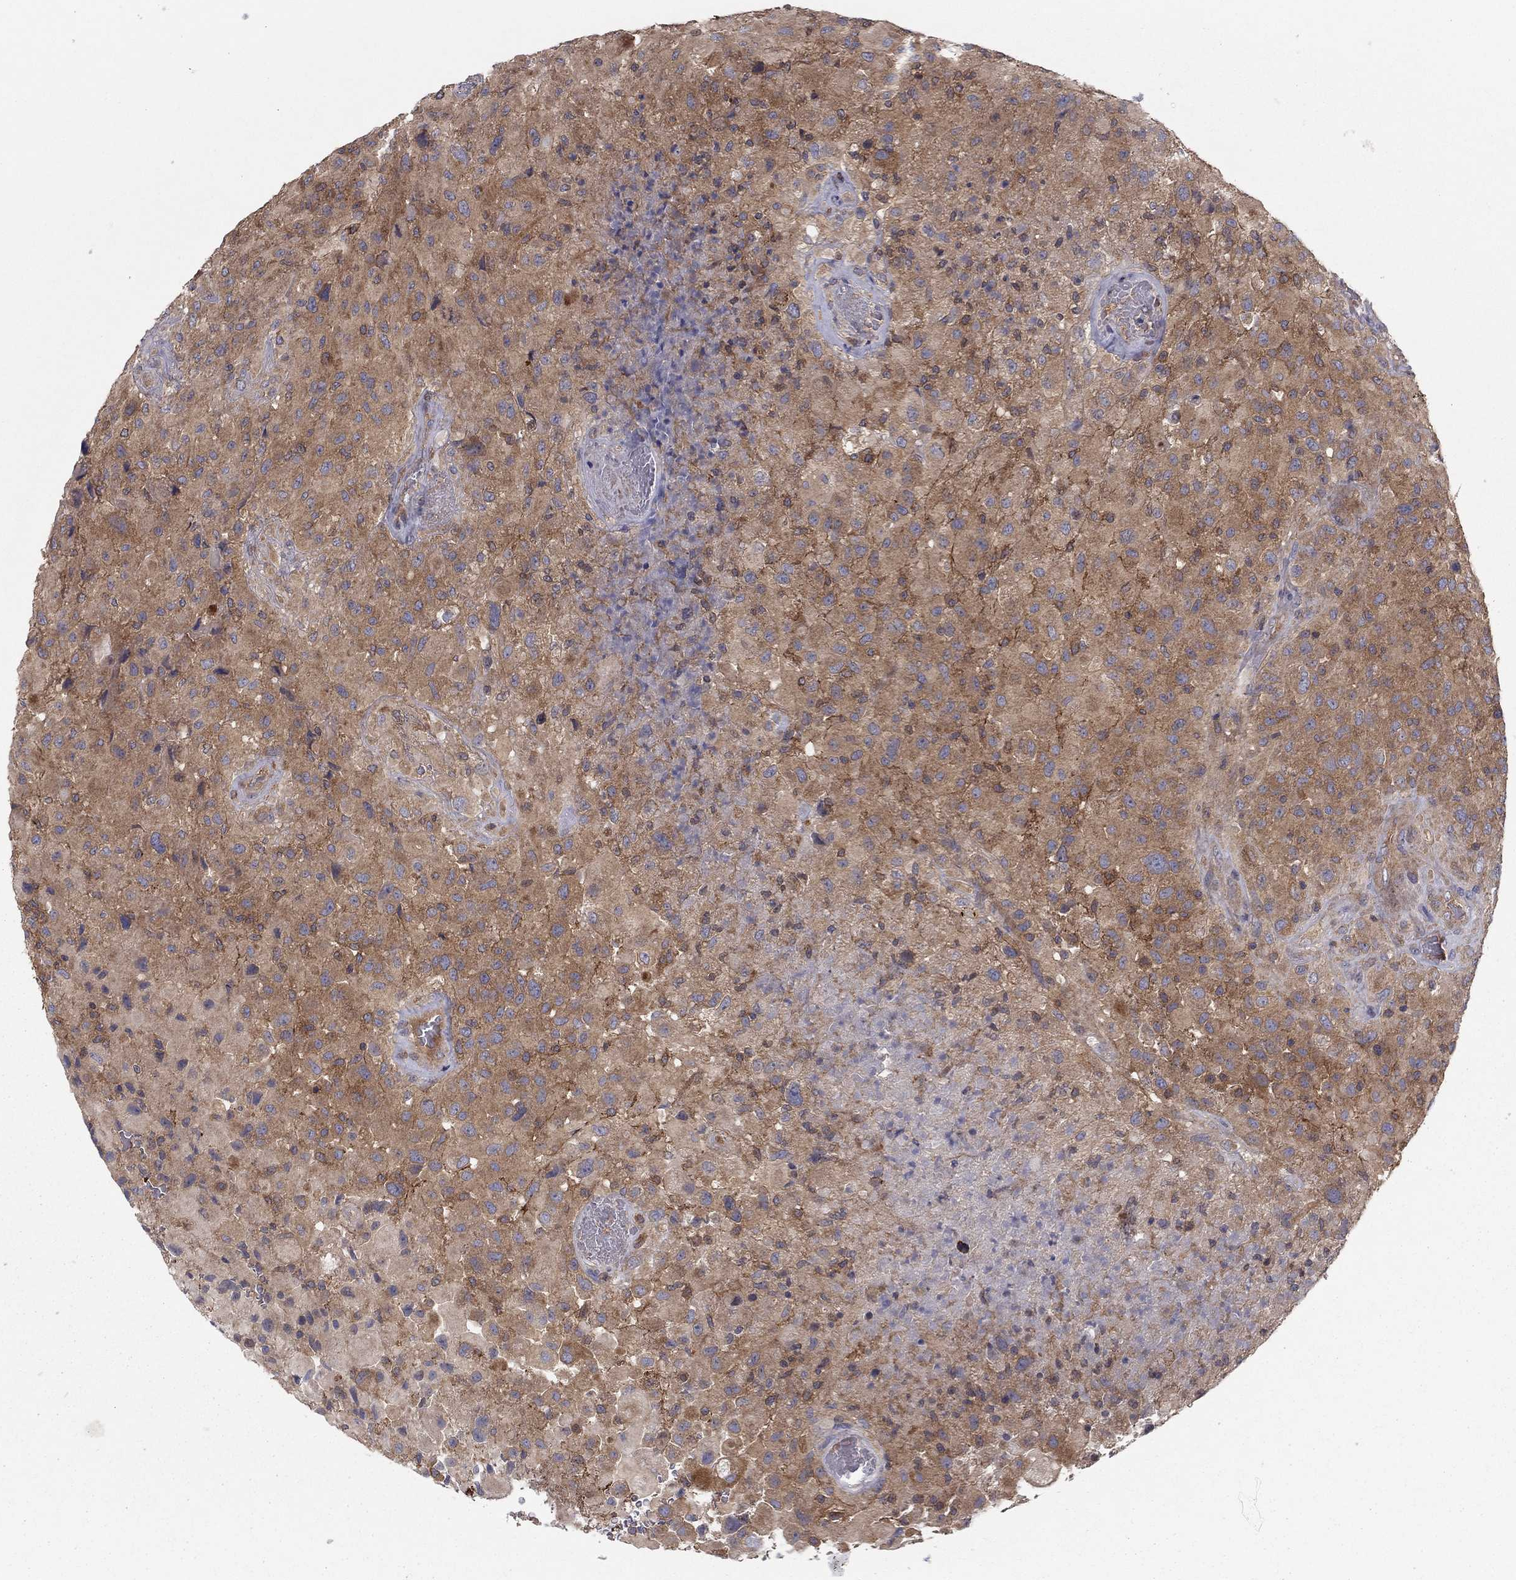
{"staining": {"intensity": "moderate", "quantity": "25%-75%", "location": "cytoplasmic/membranous"}, "tissue": "glioma", "cell_type": "Tumor cells", "image_type": "cancer", "snomed": [{"axis": "morphology", "description": "Glioma, malignant, High grade"}, {"axis": "topography", "description": "Cerebral cortex"}], "caption": "A histopathology image of malignant glioma (high-grade) stained for a protein displays moderate cytoplasmic/membranous brown staining in tumor cells. (DAB IHC with brightfield microscopy, high magnification).", "gene": "RNF123", "patient": {"sex": "male", "age": 35}}